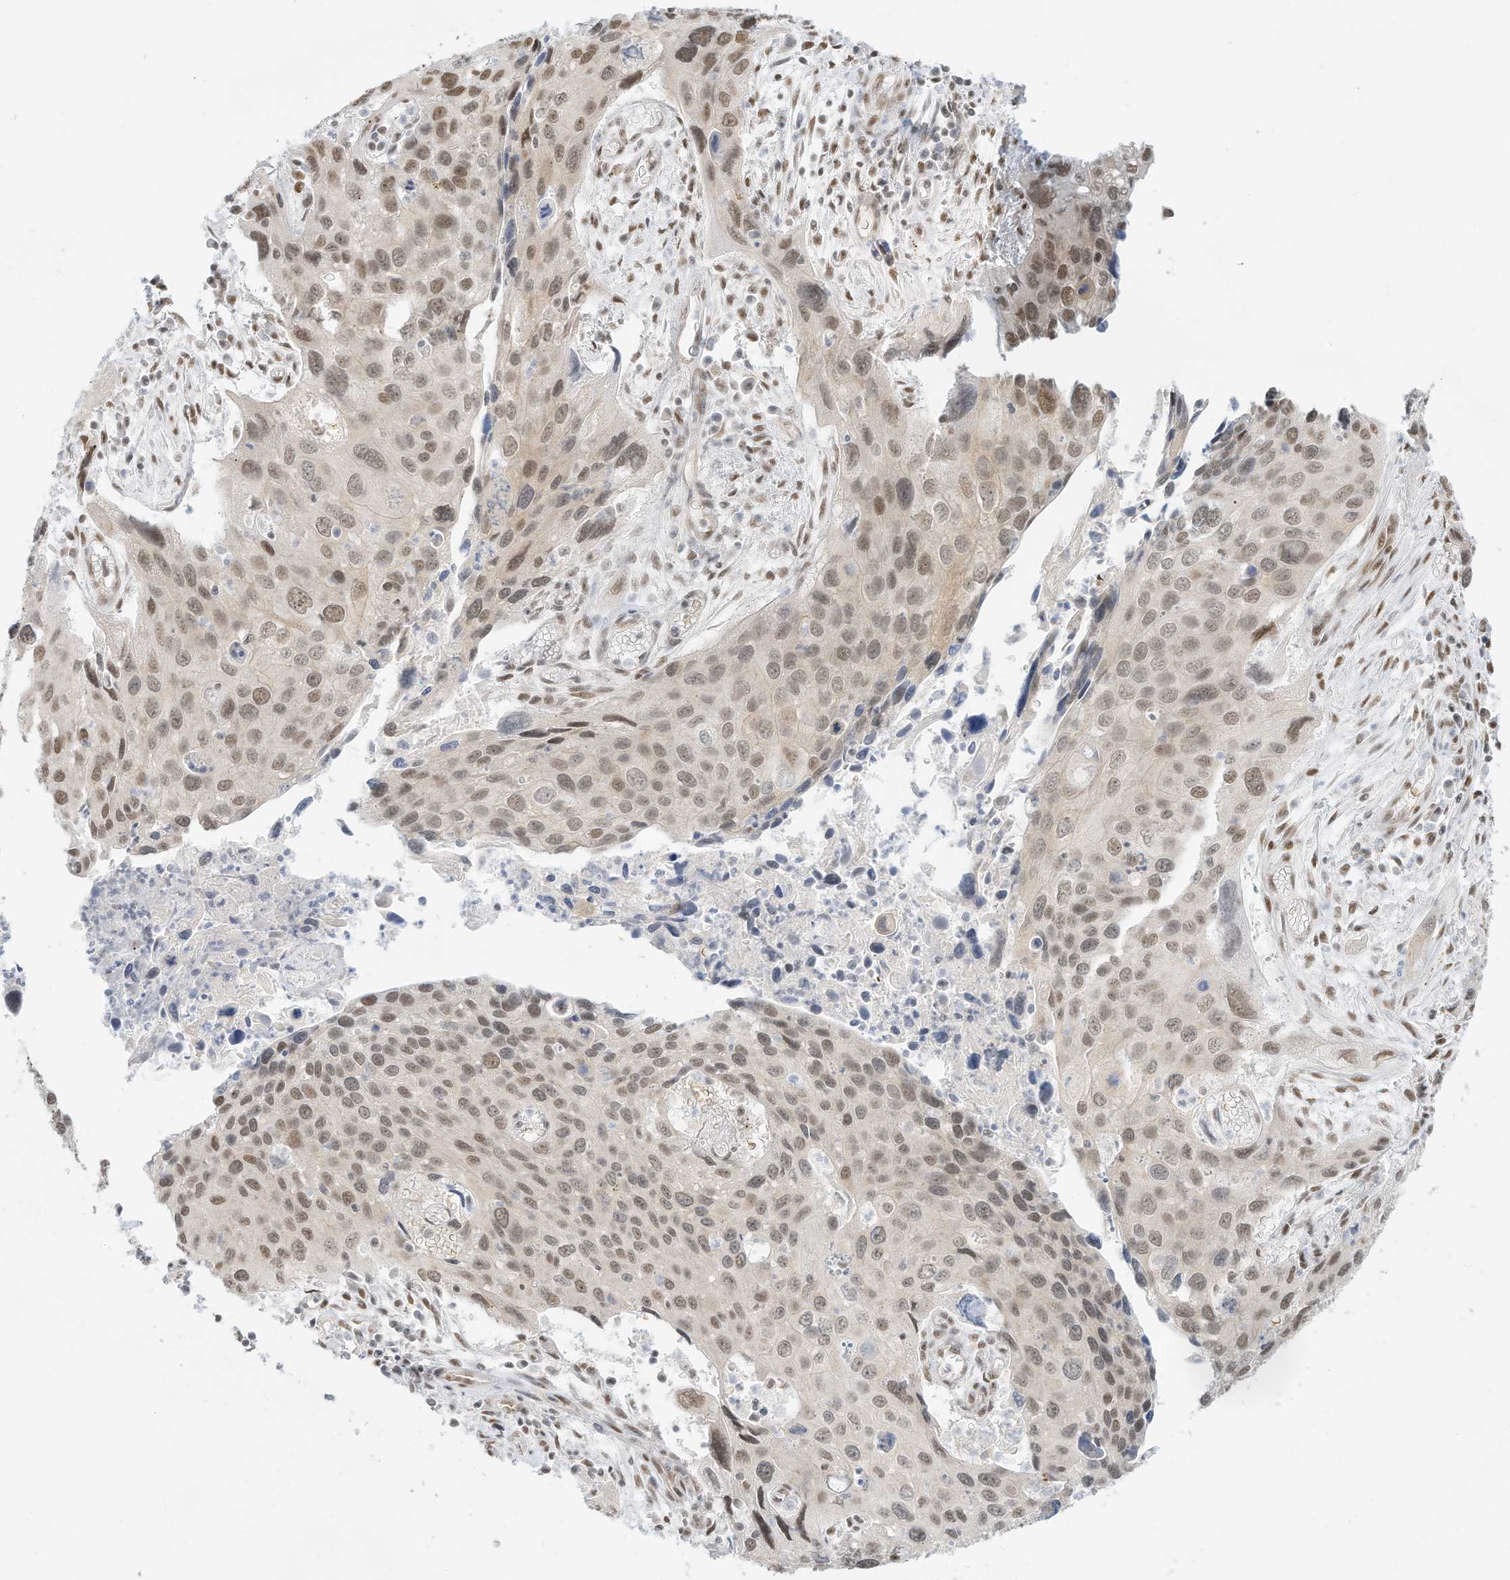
{"staining": {"intensity": "moderate", "quantity": ">75%", "location": "nuclear"}, "tissue": "cervical cancer", "cell_type": "Tumor cells", "image_type": "cancer", "snomed": [{"axis": "morphology", "description": "Squamous cell carcinoma, NOS"}, {"axis": "topography", "description": "Cervix"}], "caption": "Cervical cancer was stained to show a protein in brown. There is medium levels of moderate nuclear staining in about >75% of tumor cells.", "gene": "NHSL1", "patient": {"sex": "female", "age": 55}}